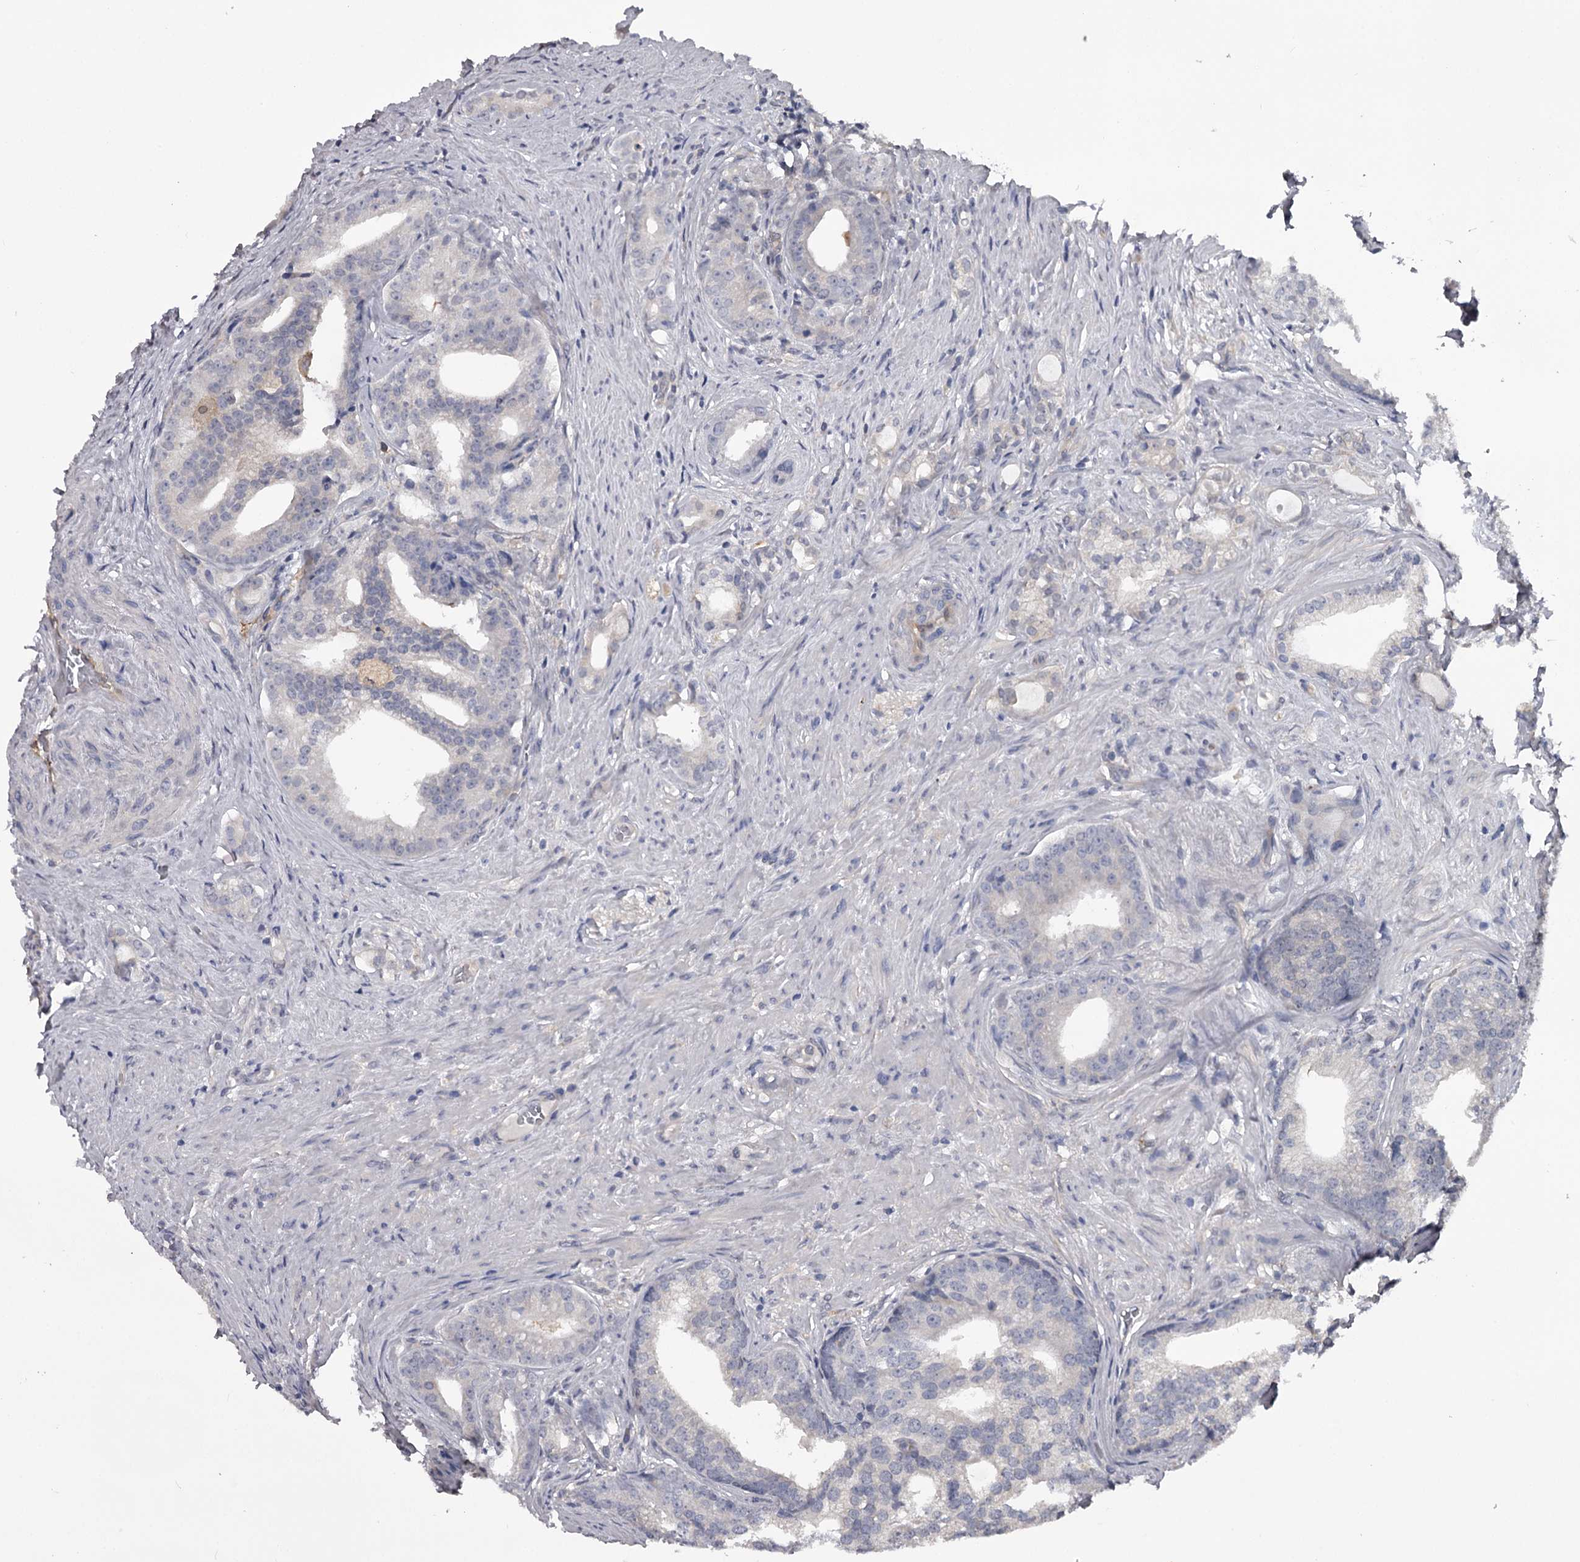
{"staining": {"intensity": "negative", "quantity": "none", "location": "none"}, "tissue": "prostate cancer", "cell_type": "Tumor cells", "image_type": "cancer", "snomed": [{"axis": "morphology", "description": "Adenocarcinoma, Low grade"}, {"axis": "topography", "description": "Prostate"}], "caption": "The micrograph displays no staining of tumor cells in prostate cancer (adenocarcinoma (low-grade)).", "gene": "GSTO1", "patient": {"sex": "male", "age": 71}}